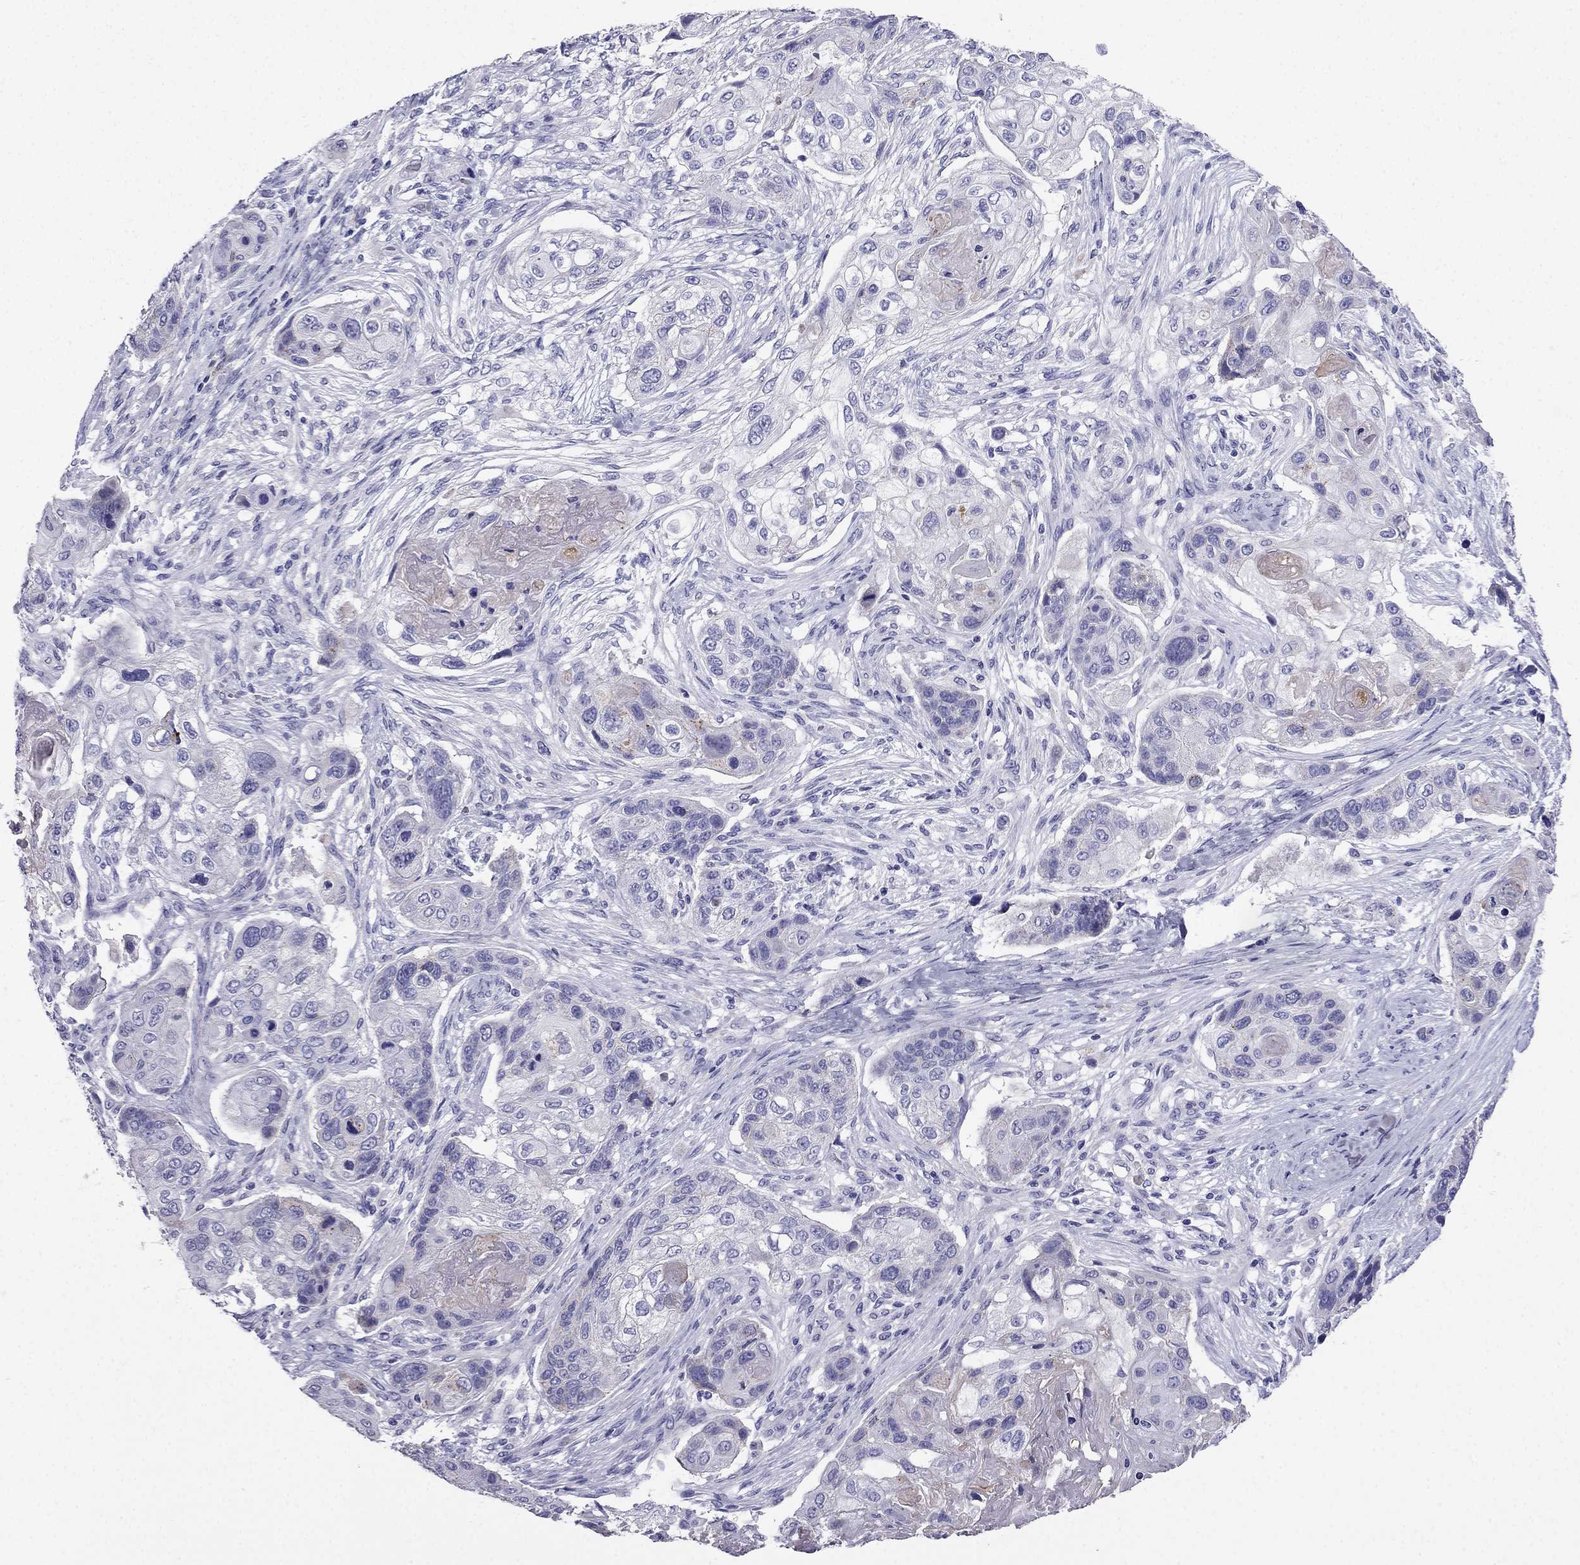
{"staining": {"intensity": "negative", "quantity": "none", "location": "none"}, "tissue": "lung cancer", "cell_type": "Tumor cells", "image_type": "cancer", "snomed": [{"axis": "morphology", "description": "Normal tissue, NOS"}, {"axis": "morphology", "description": "Squamous cell carcinoma, NOS"}, {"axis": "topography", "description": "Bronchus"}, {"axis": "topography", "description": "Lung"}], "caption": "A high-resolution photomicrograph shows immunohistochemistry (IHC) staining of lung cancer, which exhibits no significant positivity in tumor cells. (DAB (3,3'-diaminobenzidine) IHC, high magnification).", "gene": "PTH", "patient": {"sex": "male", "age": 69}}